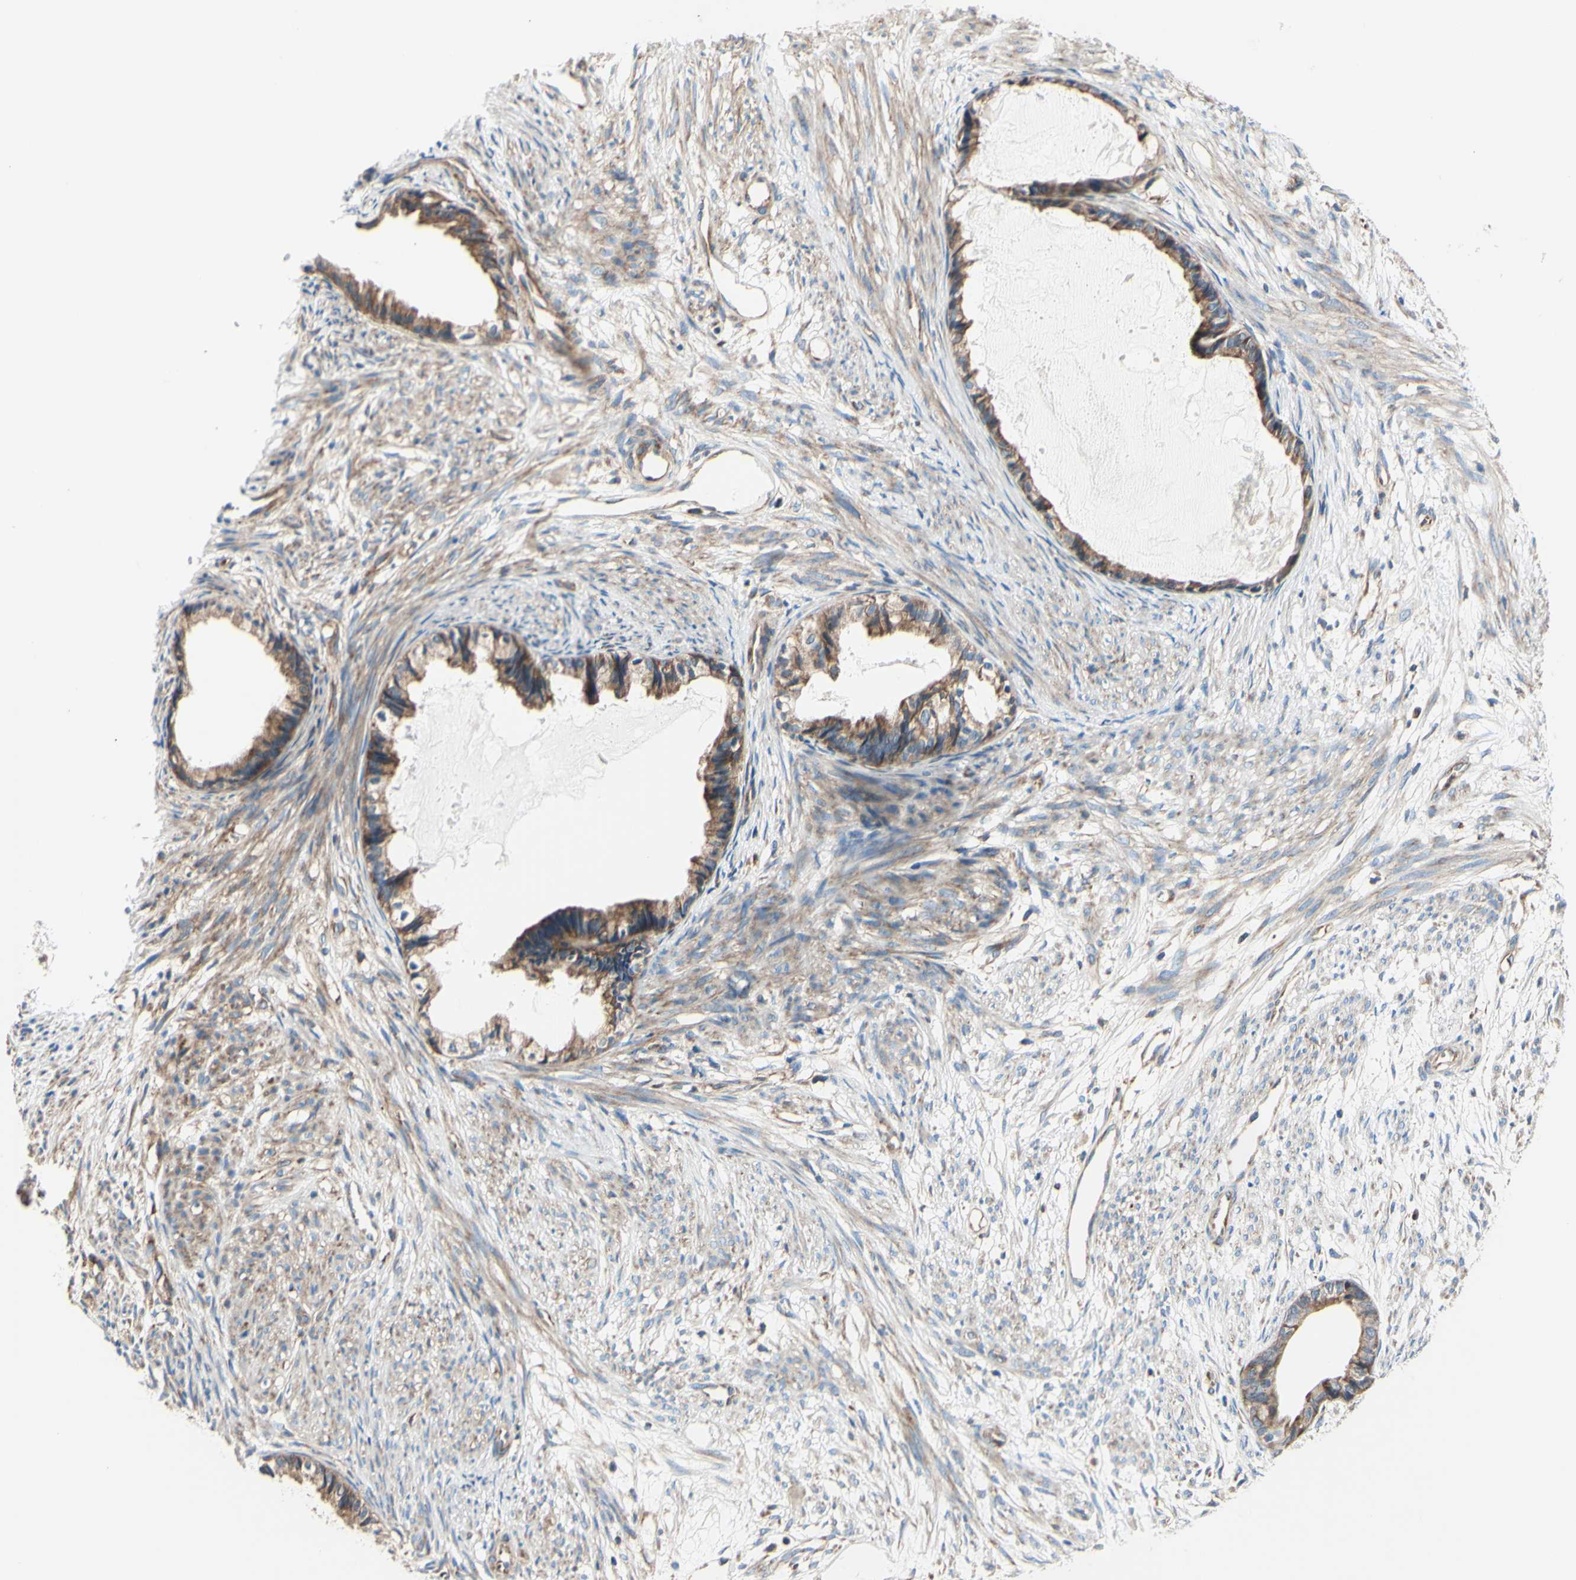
{"staining": {"intensity": "moderate", "quantity": ">75%", "location": "cytoplasmic/membranous"}, "tissue": "cervical cancer", "cell_type": "Tumor cells", "image_type": "cancer", "snomed": [{"axis": "morphology", "description": "Normal tissue, NOS"}, {"axis": "morphology", "description": "Adenocarcinoma, NOS"}, {"axis": "topography", "description": "Cervix"}, {"axis": "topography", "description": "Endometrium"}], "caption": "Cervical adenocarcinoma stained with immunohistochemistry (IHC) shows moderate cytoplasmic/membranous expression in about >75% of tumor cells. (DAB = brown stain, brightfield microscopy at high magnification).", "gene": "FMR1", "patient": {"sex": "female", "age": 86}}